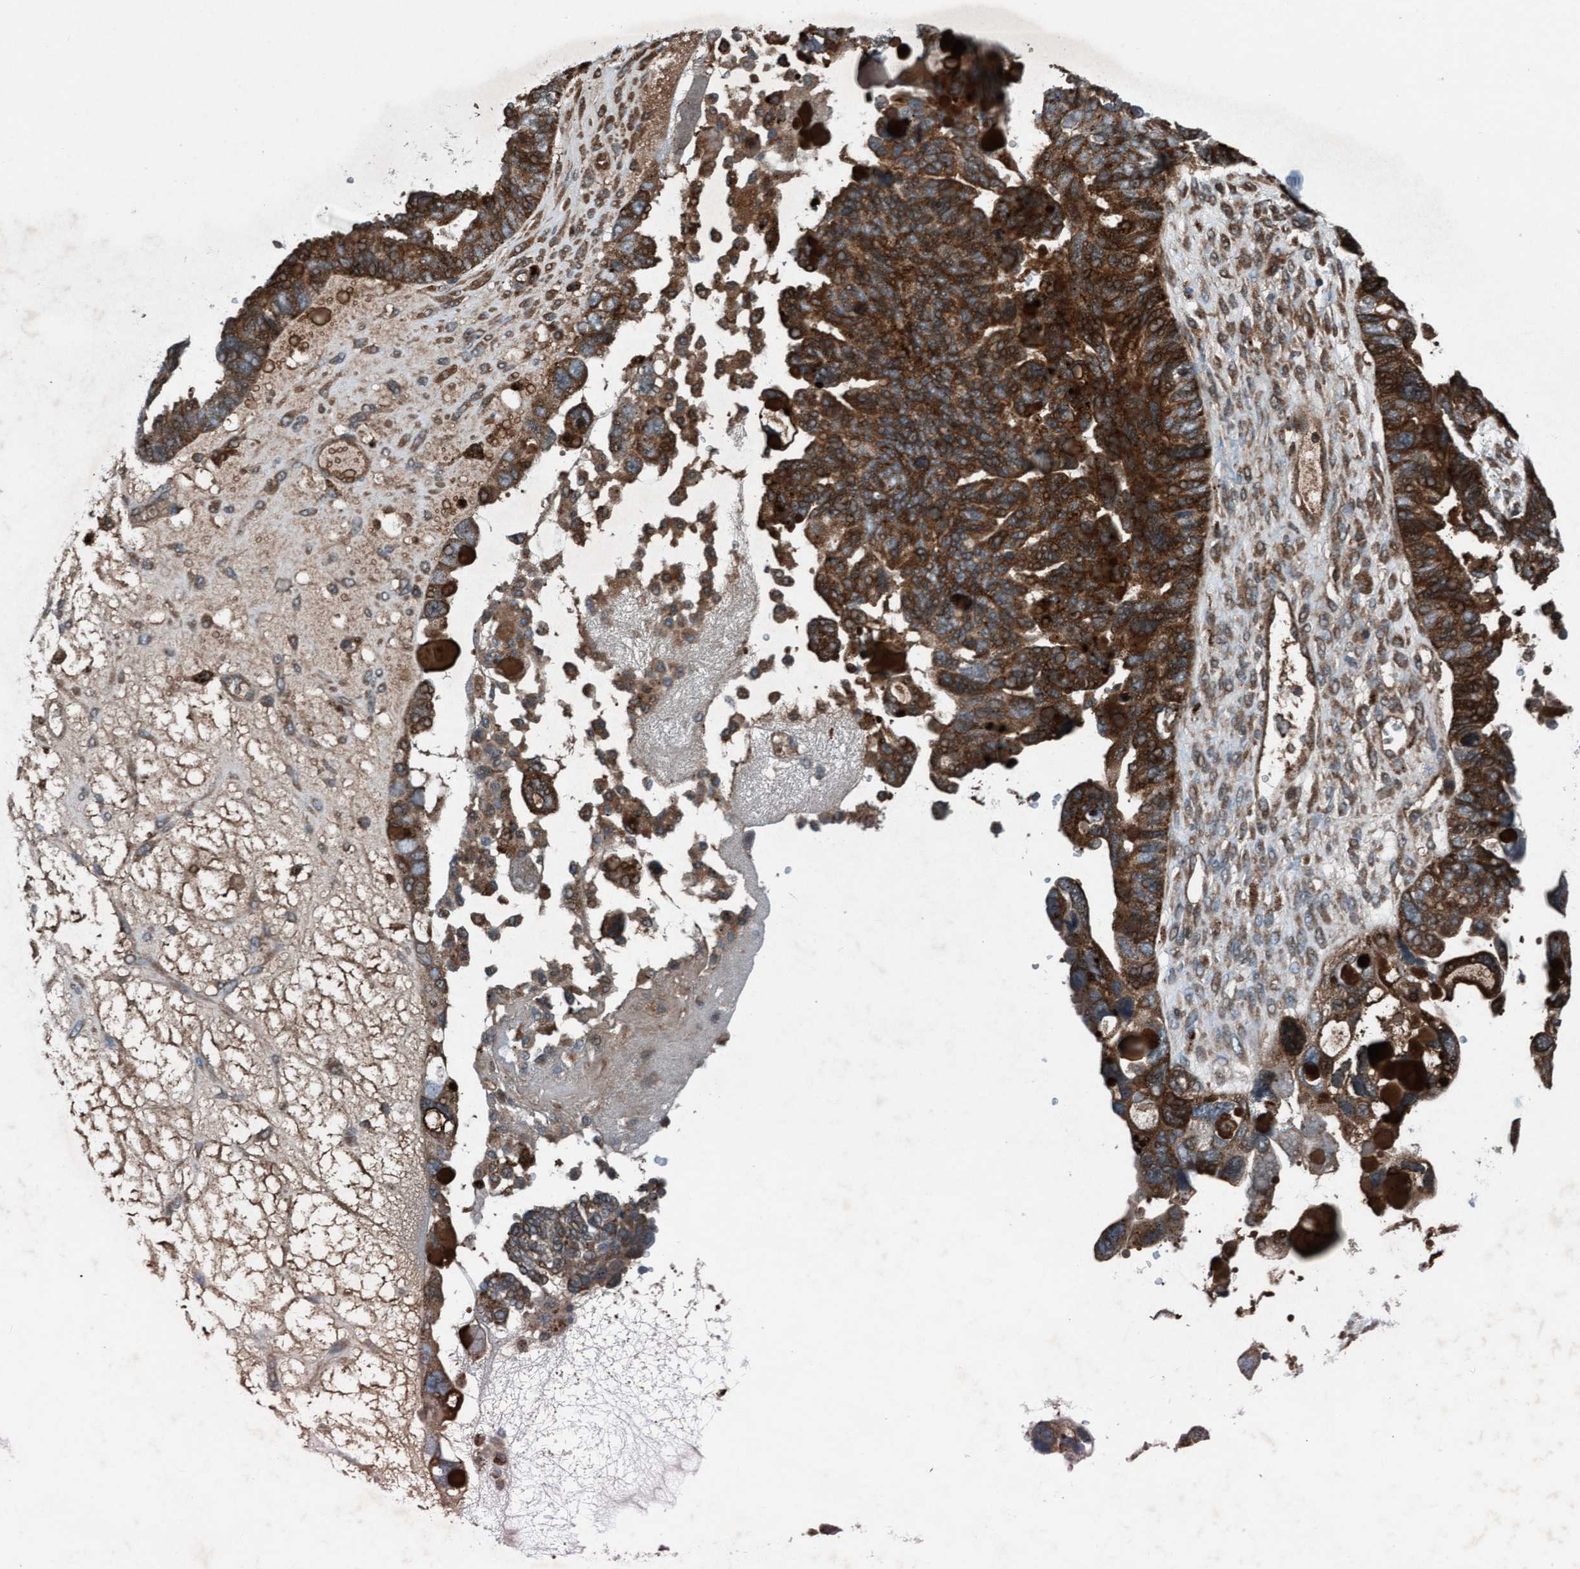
{"staining": {"intensity": "strong", "quantity": ">75%", "location": "cytoplasmic/membranous"}, "tissue": "ovarian cancer", "cell_type": "Tumor cells", "image_type": "cancer", "snomed": [{"axis": "morphology", "description": "Cystadenocarcinoma, serous, NOS"}, {"axis": "topography", "description": "Ovary"}], "caption": "Human ovarian cancer stained with a brown dye reveals strong cytoplasmic/membranous positive expression in about >75% of tumor cells.", "gene": "PLXNB2", "patient": {"sex": "female", "age": 79}}